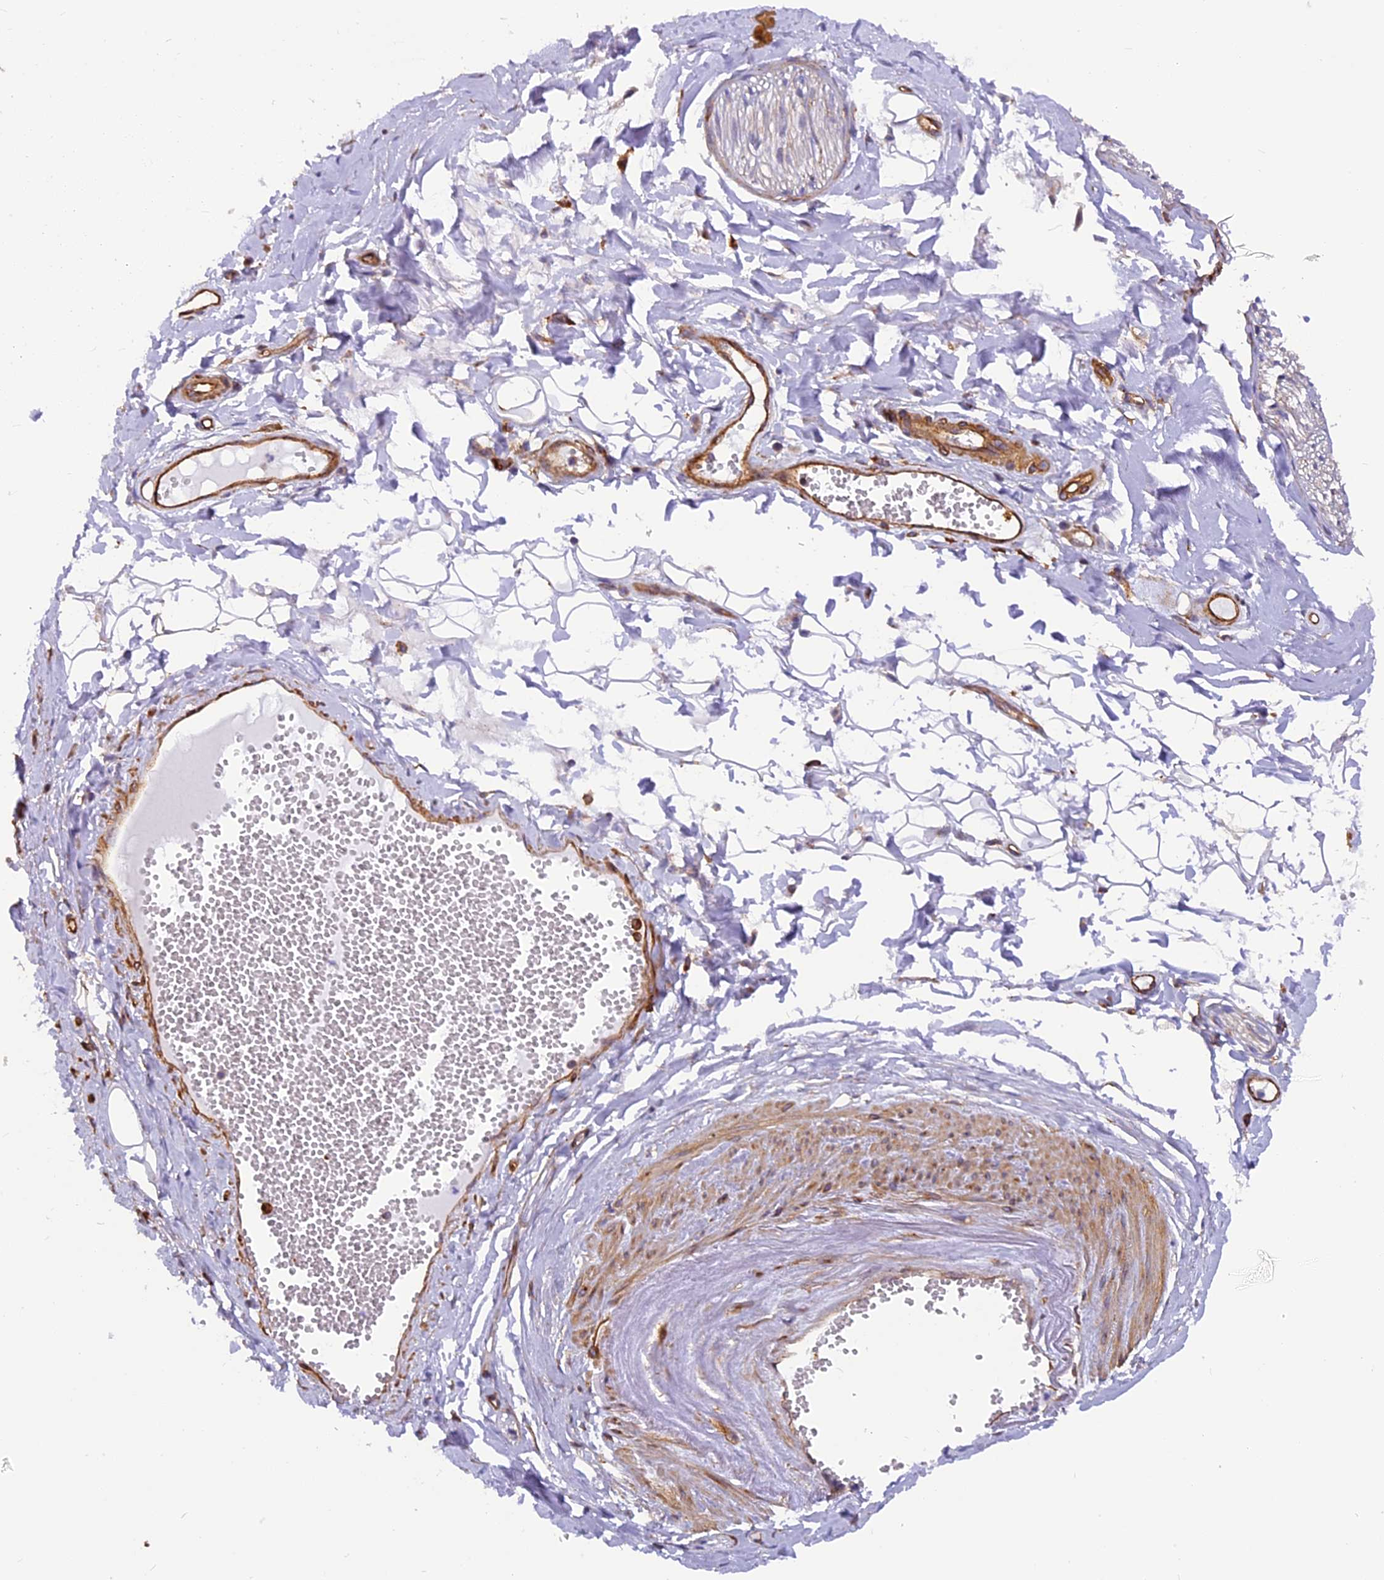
{"staining": {"intensity": "negative", "quantity": "none", "location": "none"}, "tissue": "adipose tissue", "cell_type": "Adipocytes", "image_type": "normal", "snomed": [{"axis": "morphology", "description": "Normal tissue, NOS"}, {"axis": "morphology", "description": "Inflammation, NOS"}, {"axis": "topography", "description": "Salivary gland"}, {"axis": "topography", "description": "Peripheral nerve tissue"}], "caption": "The image demonstrates no significant staining in adipocytes of adipose tissue.", "gene": "EHBP1L1", "patient": {"sex": "female", "age": 75}}